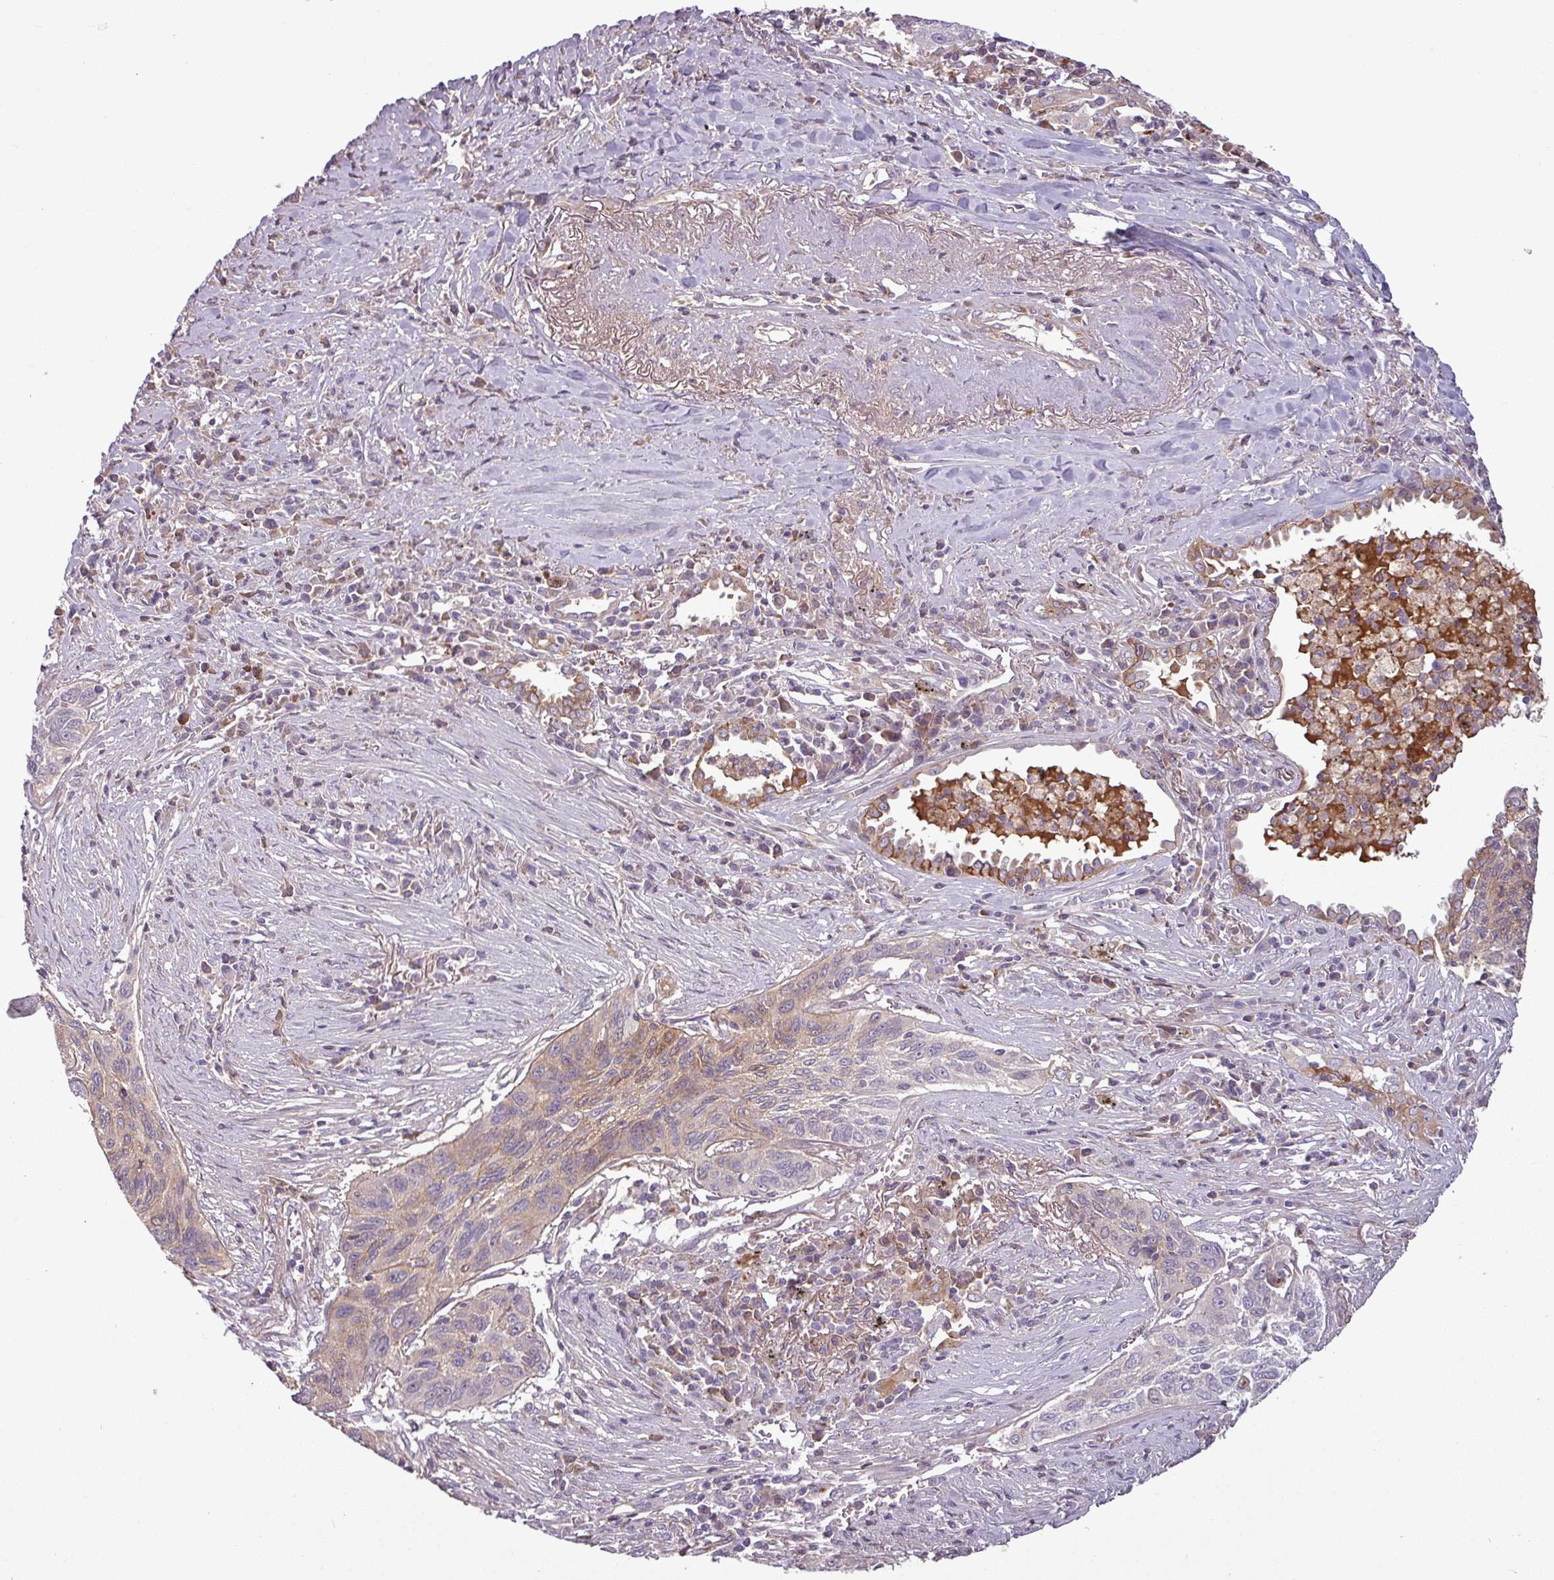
{"staining": {"intensity": "weak", "quantity": "<25%", "location": "cytoplasmic/membranous"}, "tissue": "lung cancer", "cell_type": "Tumor cells", "image_type": "cancer", "snomed": [{"axis": "morphology", "description": "Squamous cell carcinoma, NOS"}, {"axis": "topography", "description": "Lung"}], "caption": "High power microscopy image of an immunohistochemistry photomicrograph of lung cancer, revealing no significant positivity in tumor cells. (DAB (3,3'-diaminobenzidine) immunohistochemistry with hematoxylin counter stain).", "gene": "C4B", "patient": {"sex": "female", "age": 66}}